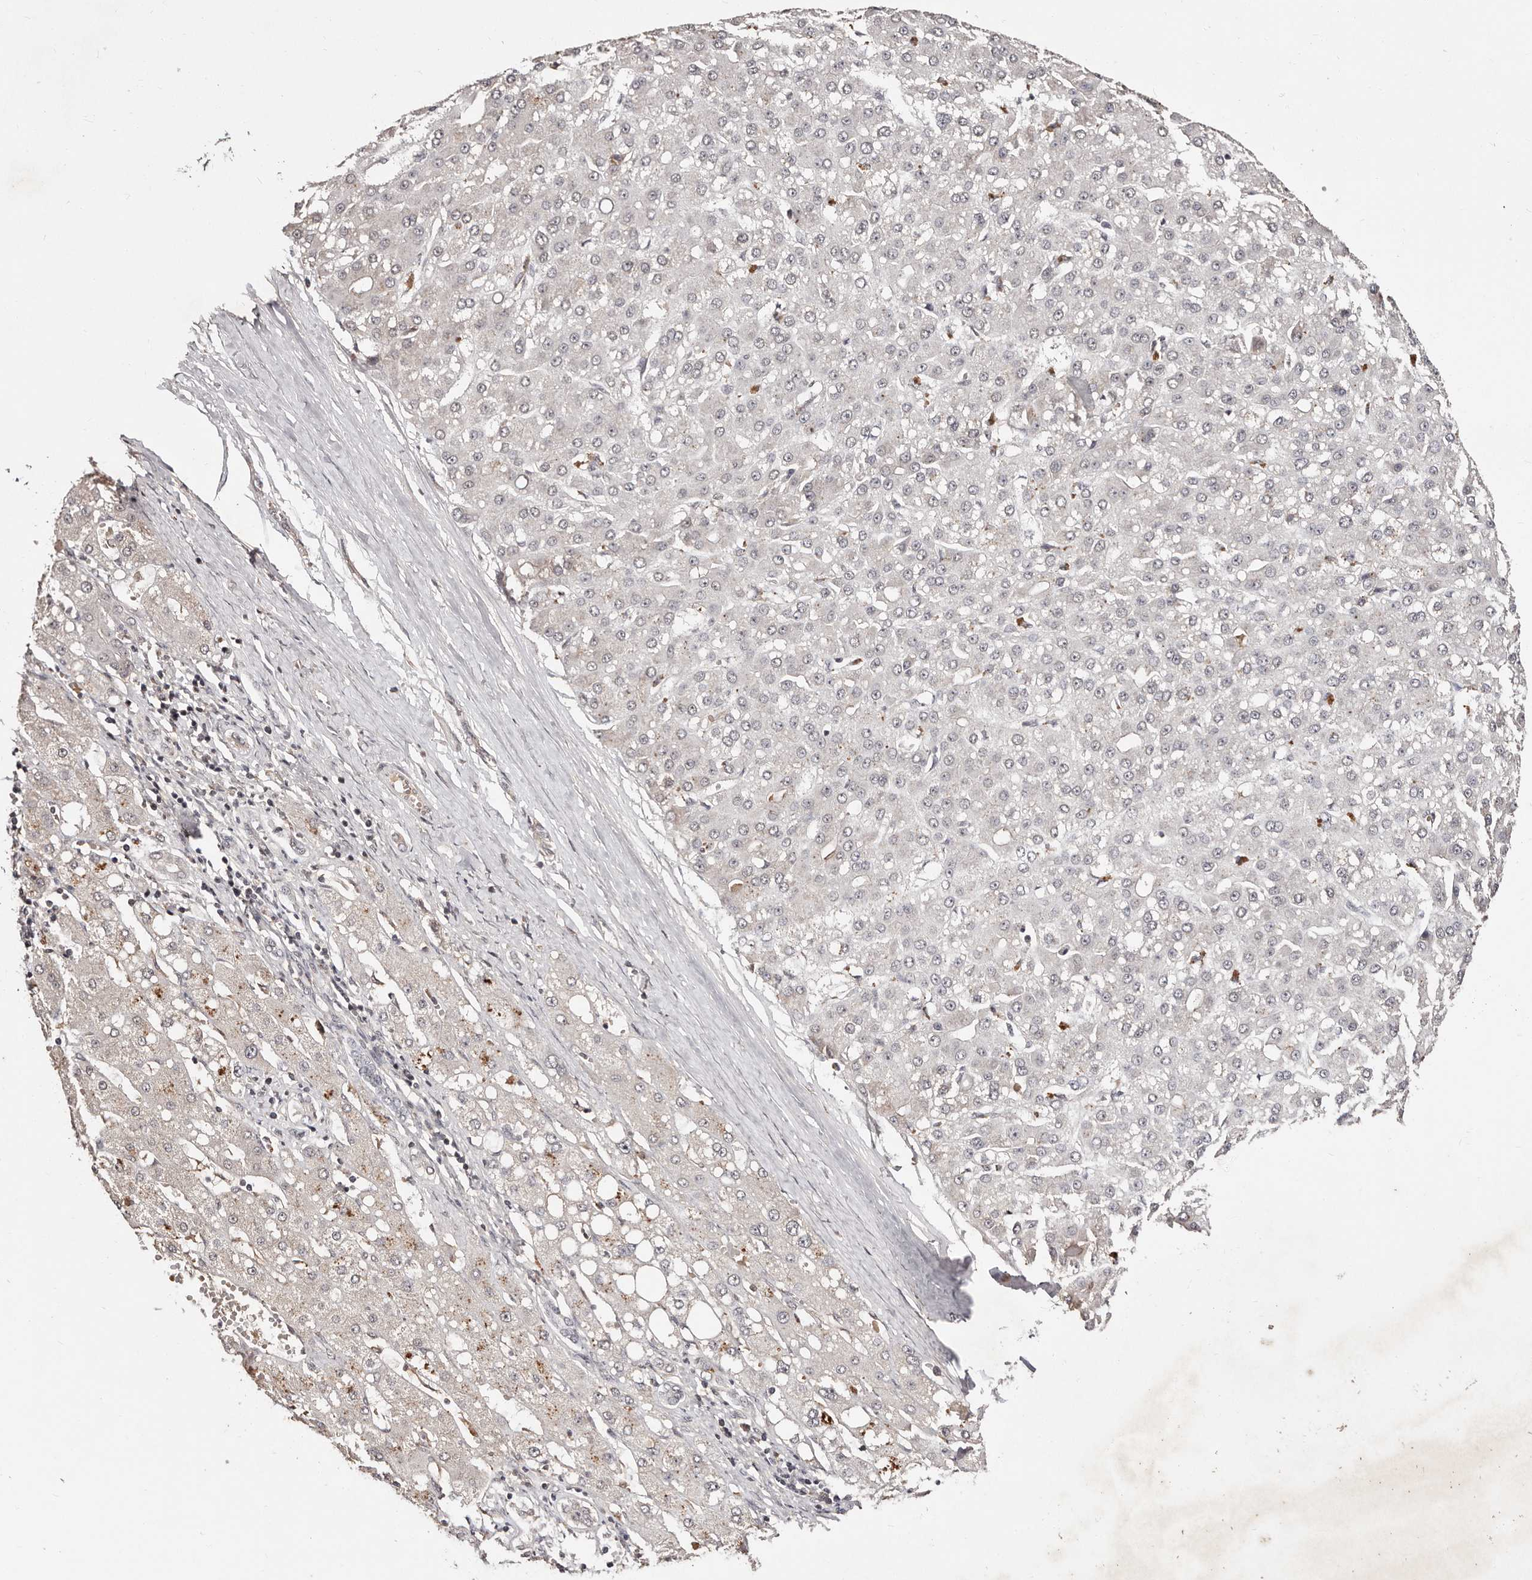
{"staining": {"intensity": "negative", "quantity": "none", "location": "none"}, "tissue": "liver cancer", "cell_type": "Tumor cells", "image_type": "cancer", "snomed": [{"axis": "morphology", "description": "Carcinoma, Hepatocellular, NOS"}, {"axis": "topography", "description": "Liver"}], "caption": "DAB (3,3'-diaminobenzidine) immunohistochemical staining of liver cancer (hepatocellular carcinoma) reveals no significant expression in tumor cells. (DAB immunohistochemistry with hematoxylin counter stain).", "gene": "BICRAL", "patient": {"sex": "male", "age": 67}}